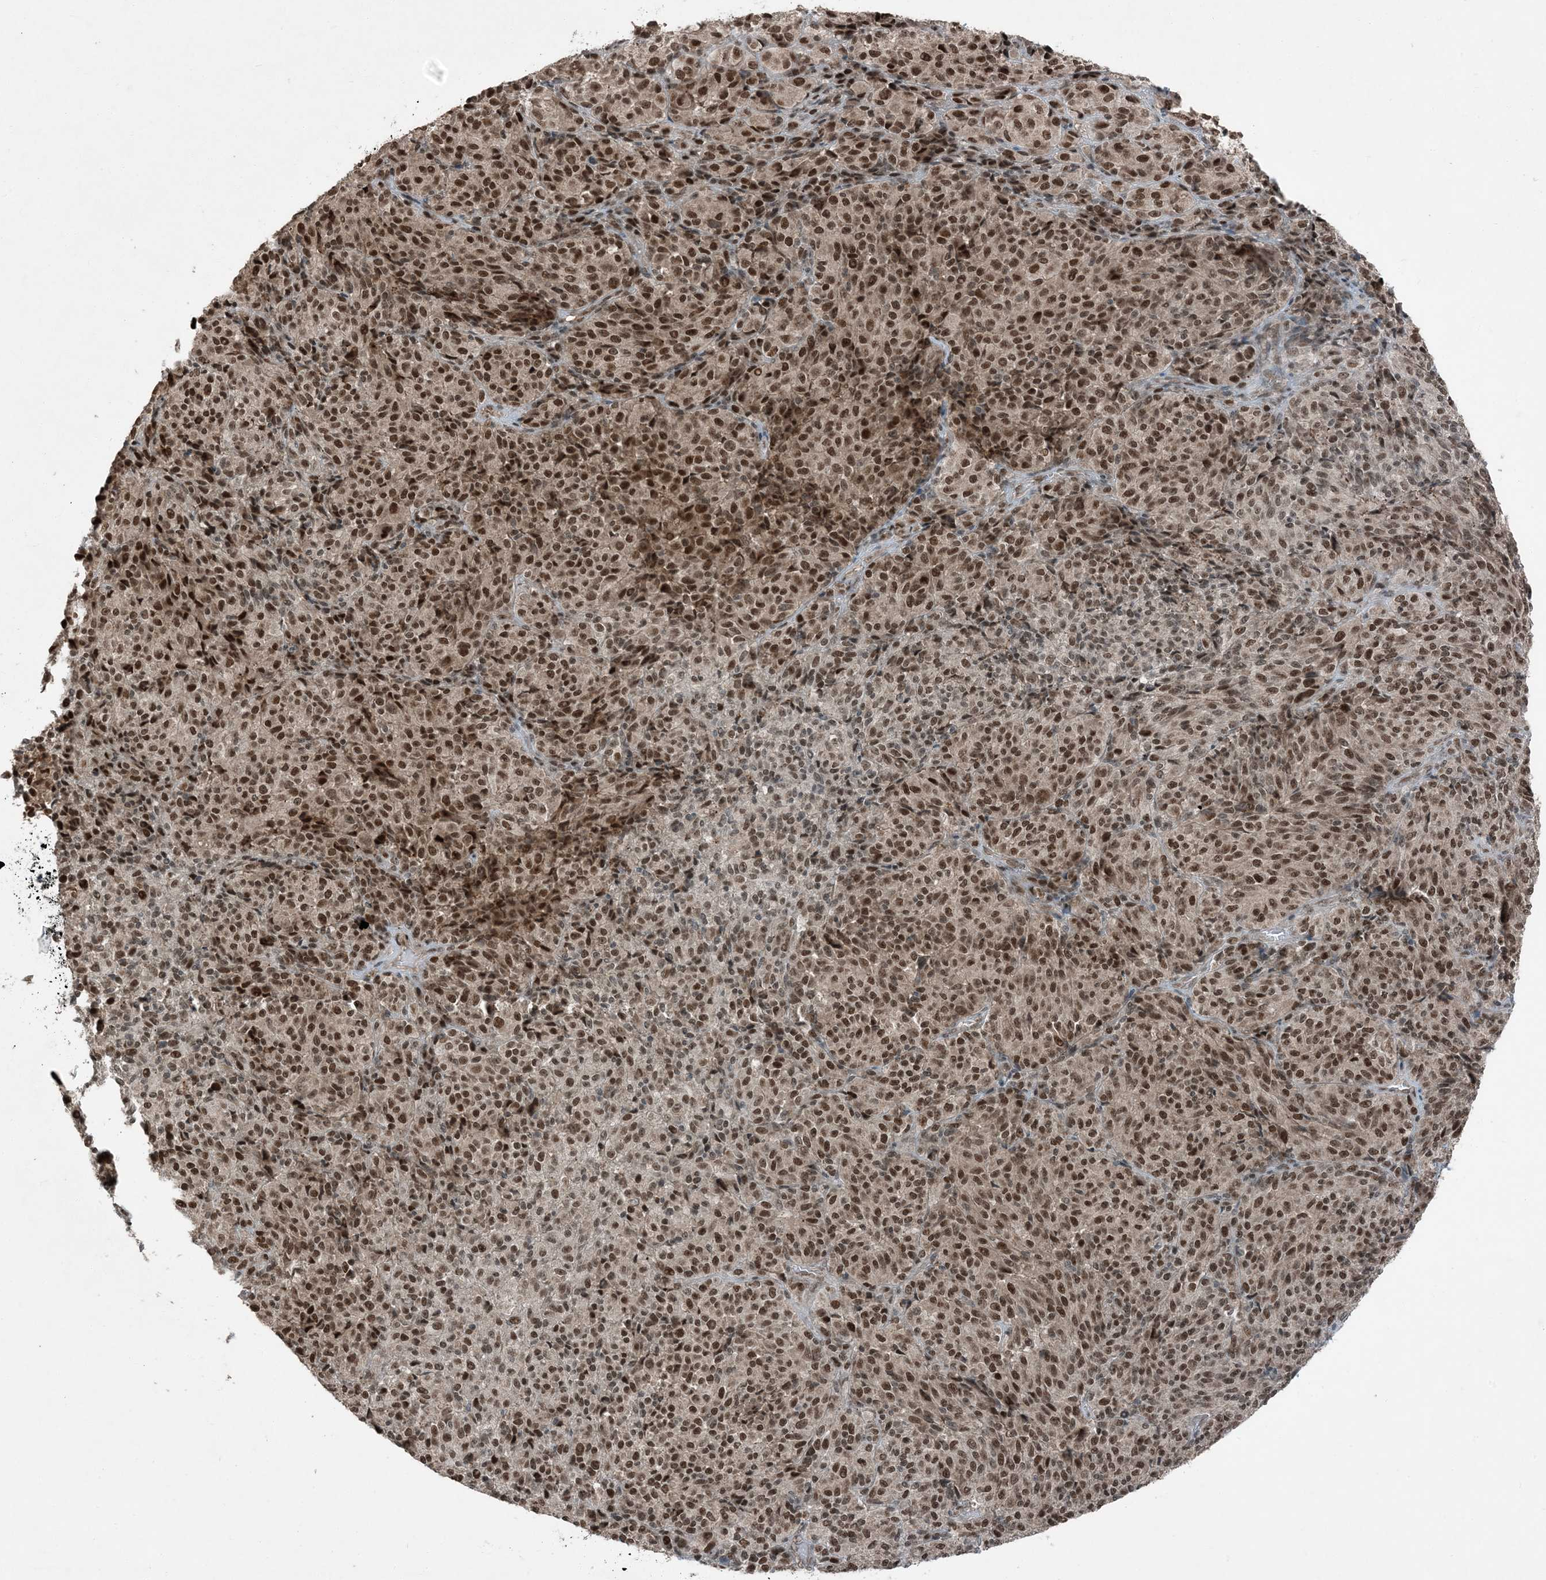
{"staining": {"intensity": "strong", "quantity": ">75%", "location": "nuclear"}, "tissue": "melanoma", "cell_type": "Tumor cells", "image_type": "cancer", "snomed": [{"axis": "morphology", "description": "Malignant melanoma, Metastatic site"}, {"axis": "topography", "description": "Brain"}], "caption": "Immunohistochemical staining of human melanoma shows strong nuclear protein expression in approximately >75% of tumor cells.", "gene": "TRAPPC12", "patient": {"sex": "female", "age": 56}}